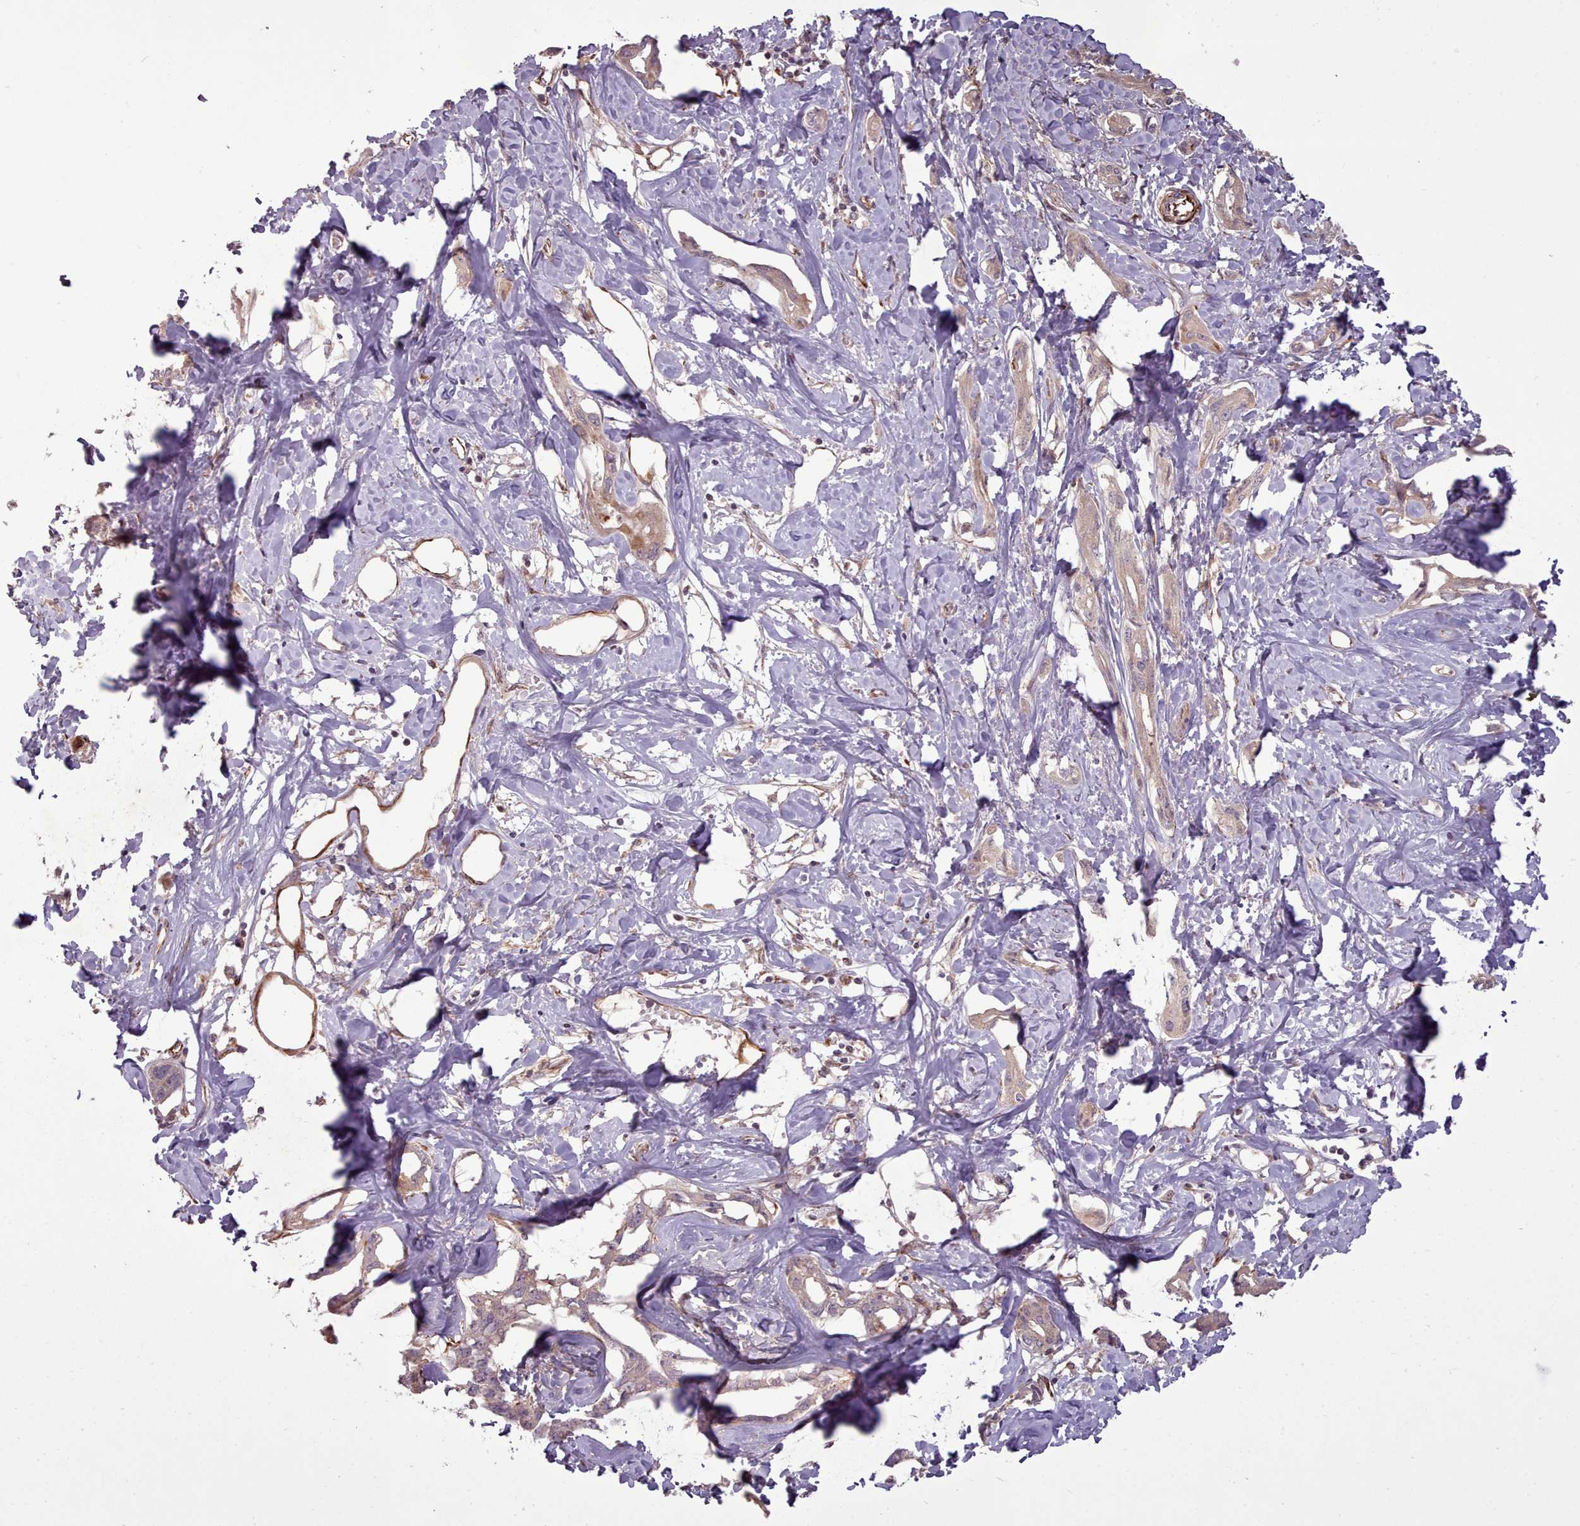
{"staining": {"intensity": "weak", "quantity": ">75%", "location": "cytoplasmic/membranous"}, "tissue": "liver cancer", "cell_type": "Tumor cells", "image_type": "cancer", "snomed": [{"axis": "morphology", "description": "Cholangiocarcinoma"}, {"axis": "topography", "description": "Liver"}], "caption": "Human liver cancer stained for a protein (brown) reveals weak cytoplasmic/membranous positive expression in about >75% of tumor cells.", "gene": "GBGT1", "patient": {"sex": "male", "age": 59}}